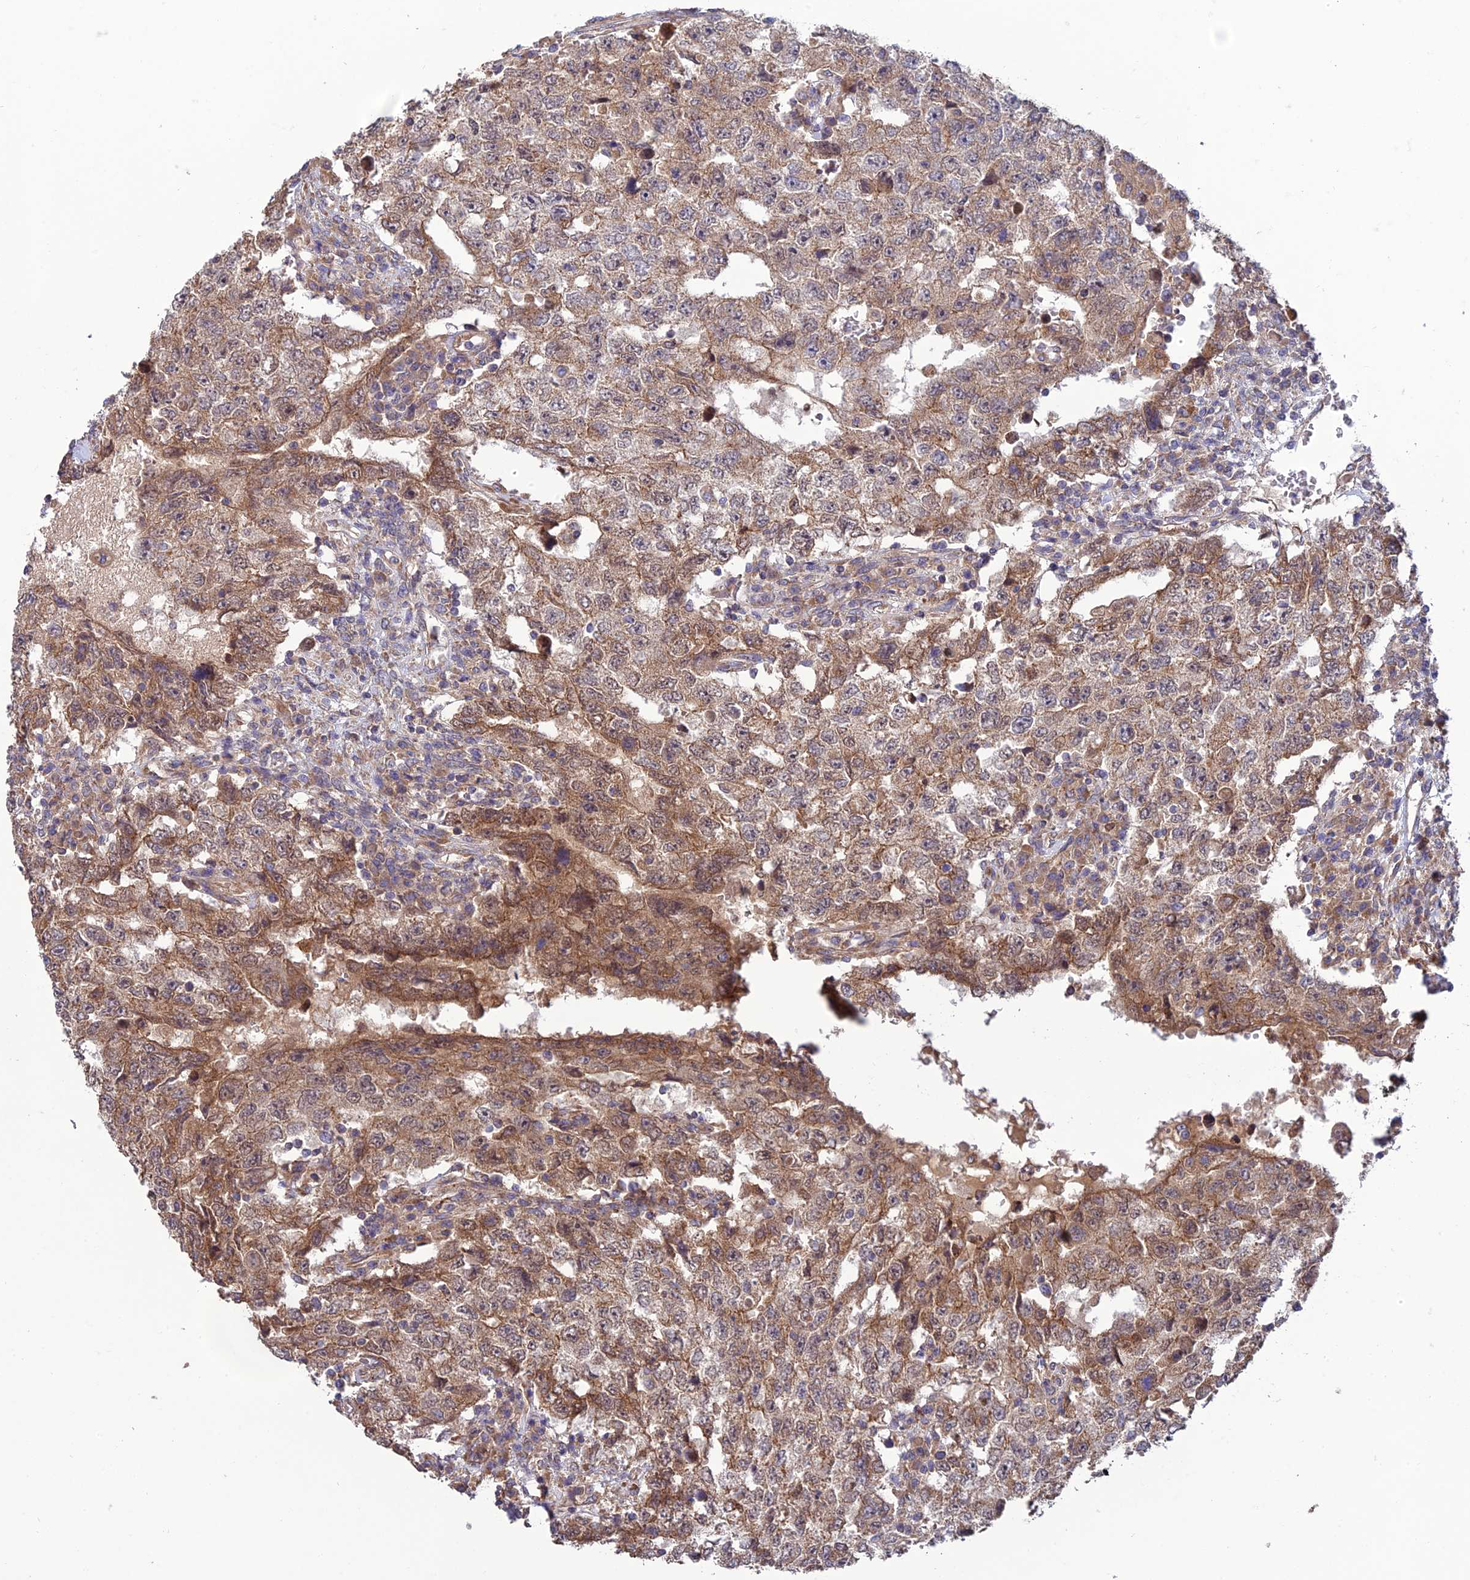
{"staining": {"intensity": "moderate", "quantity": ">75%", "location": "cytoplasmic/membranous"}, "tissue": "testis cancer", "cell_type": "Tumor cells", "image_type": "cancer", "snomed": [{"axis": "morphology", "description": "Carcinoma, Embryonal, NOS"}, {"axis": "topography", "description": "Testis"}], "caption": "Embryonal carcinoma (testis) stained with a brown dye shows moderate cytoplasmic/membranous positive expression in approximately >75% of tumor cells.", "gene": "MRNIP", "patient": {"sex": "male", "age": 26}}